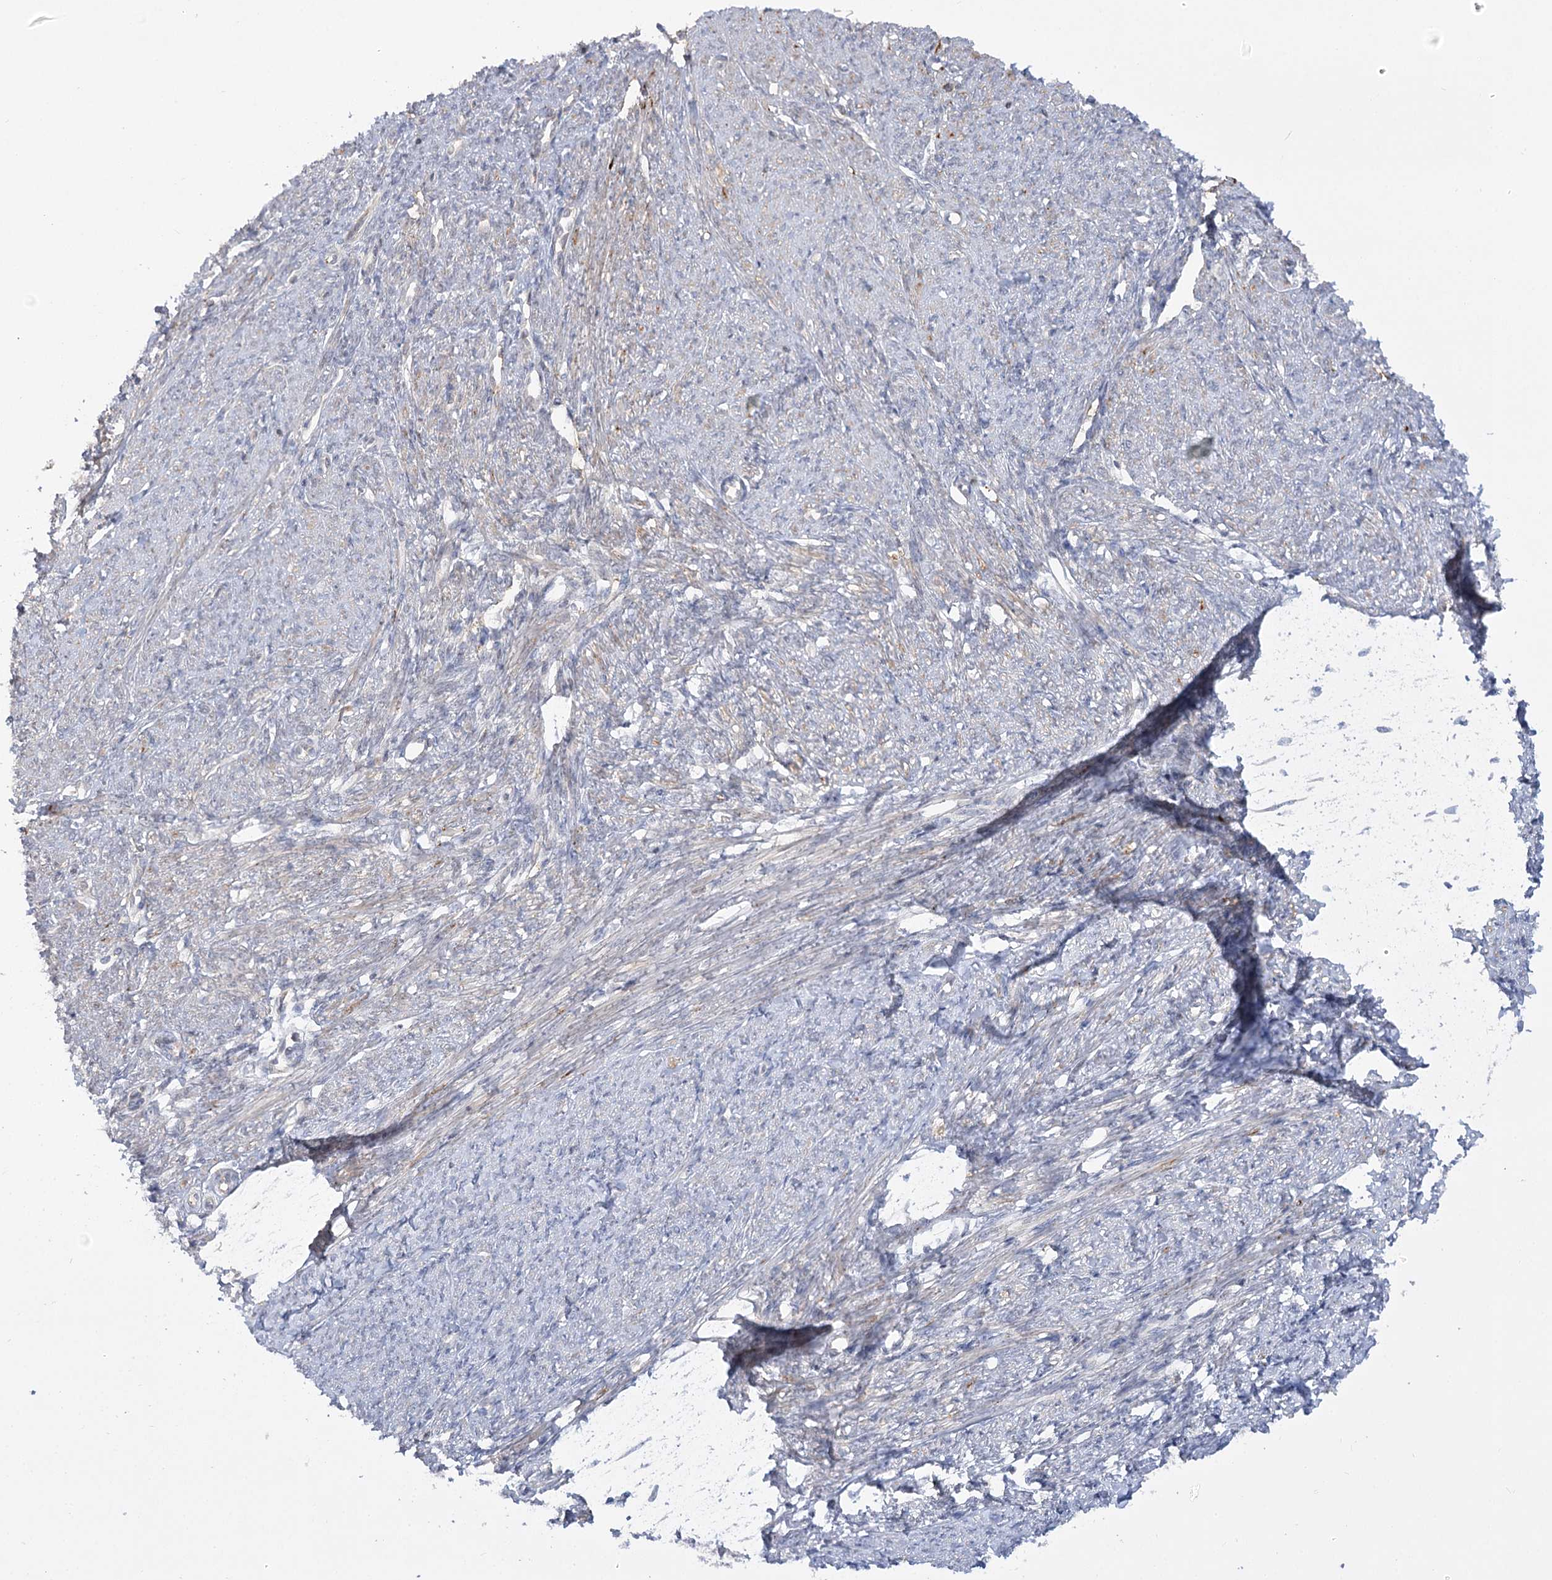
{"staining": {"intensity": "weak", "quantity": "25%-75%", "location": "cytoplasmic/membranous"}, "tissue": "smooth muscle", "cell_type": "Smooth muscle cells", "image_type": "normal", "snomed": [{"axis": "morphology", "description": "Normal tissue, NOS"}, {"axis": "topography", "description": "Smooth muscle"}, {"axis": "topography", "description": "Uterus"}], "caption": "Immunohistochemical staining of benign smooth muscle displays 25%-75% levels of weak cytoplasmic/membranous protein positivity in approximately 25%-75% of smooth muscle cells. The protein is stained brown, and the nuclei are stained in blue (DAB IHC with brightfield microscopy, high magnification).", "gene": "SYTL1", "patient": {"sex": "female", "age": 59}}